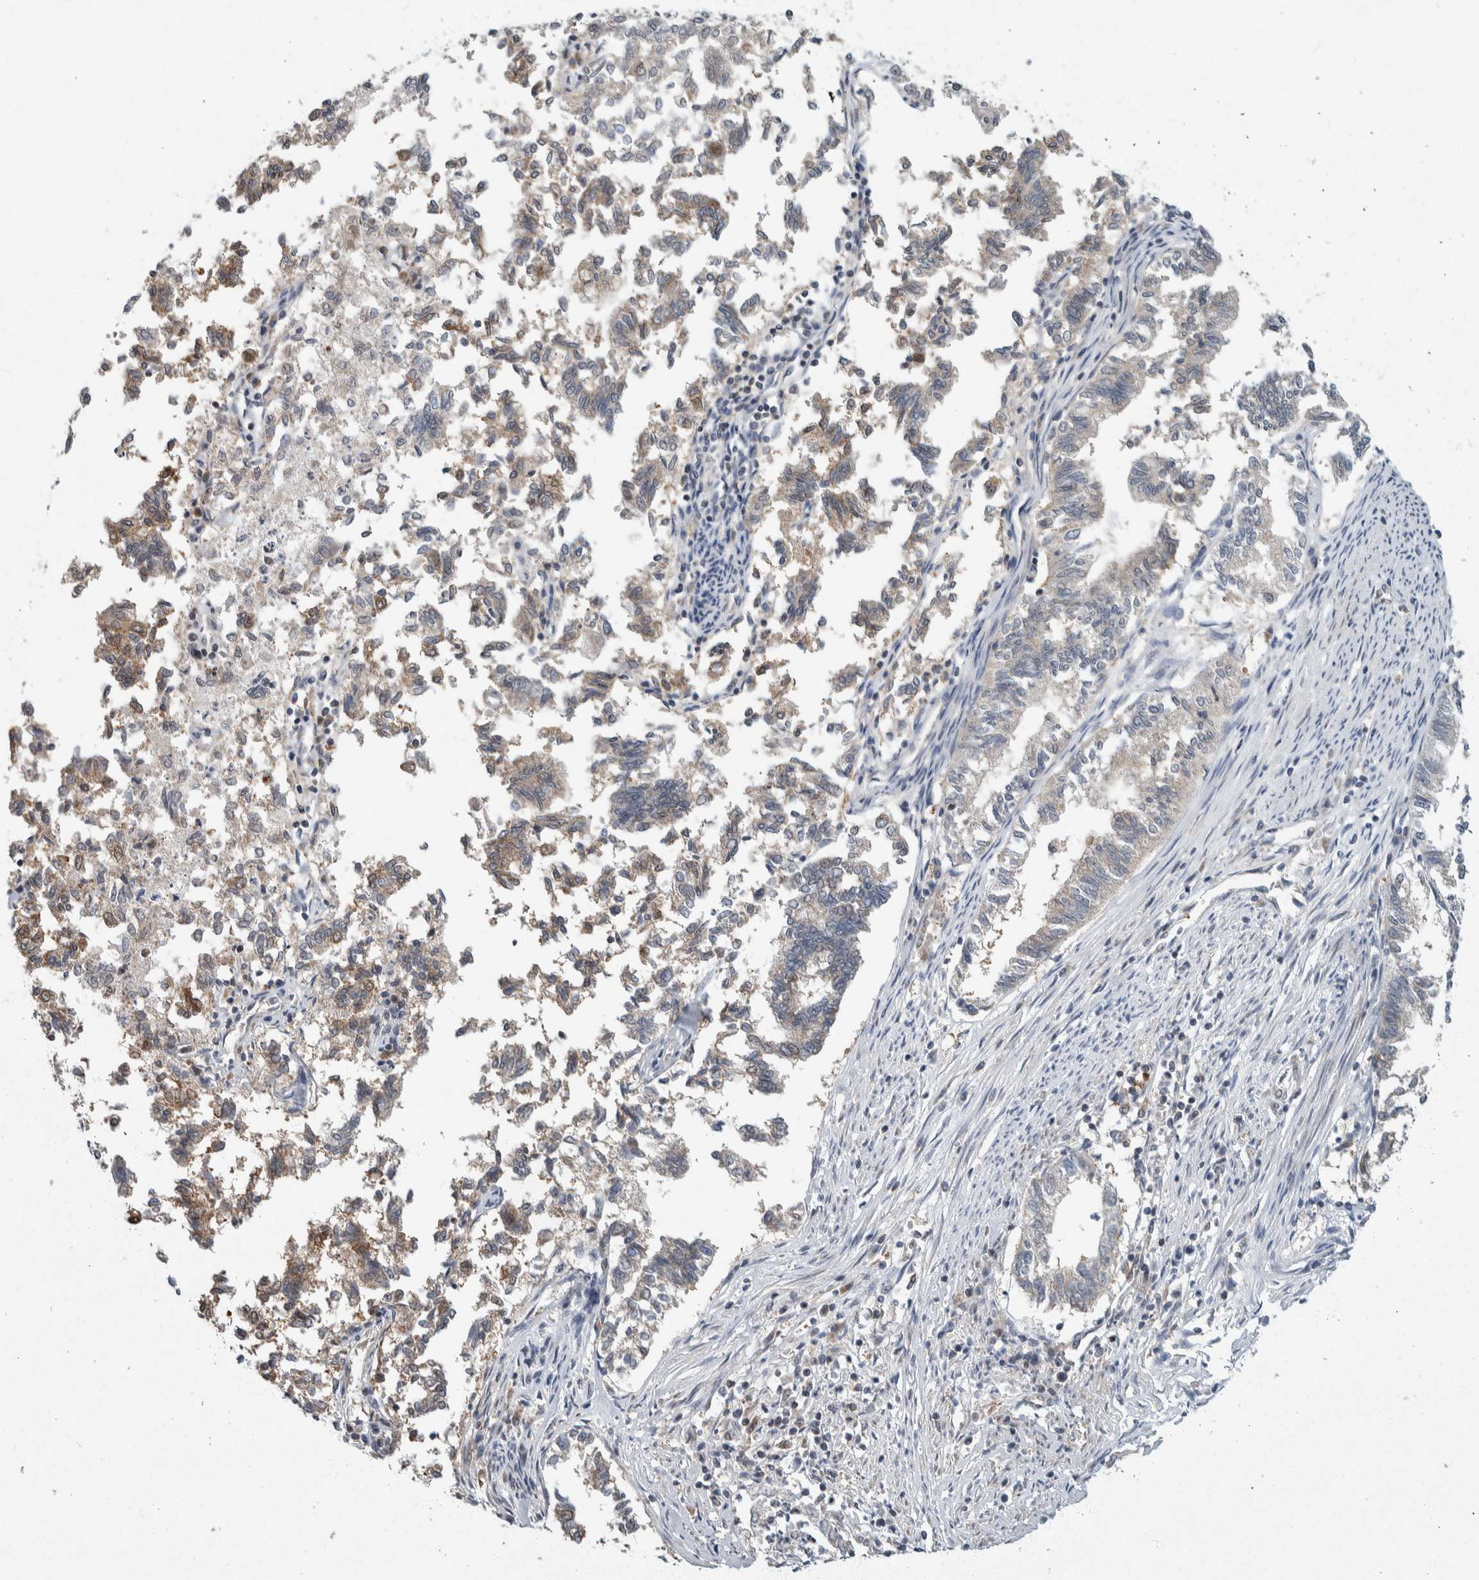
{"staining": {"intensity": "negative", "quantity": "none", "location": "none"}, "tissue": "endometrial cancer", "cell_type": "Tumor cells", "image_type": "cancer", "snomed": [{"axis": "morphology", "description": "Necrosis, NOS"}, {"axis": "morphology", "description": "Adenocarcinoma, NOS"}, {"axis": "topography", "description": "Endometrium"}], "caption": "Tumor cells are negative for brown protein staining in endometrial cancer (adenocarcinoma).", "gene": "PTPA", "patient": {"sex": "female", "age": 79}}